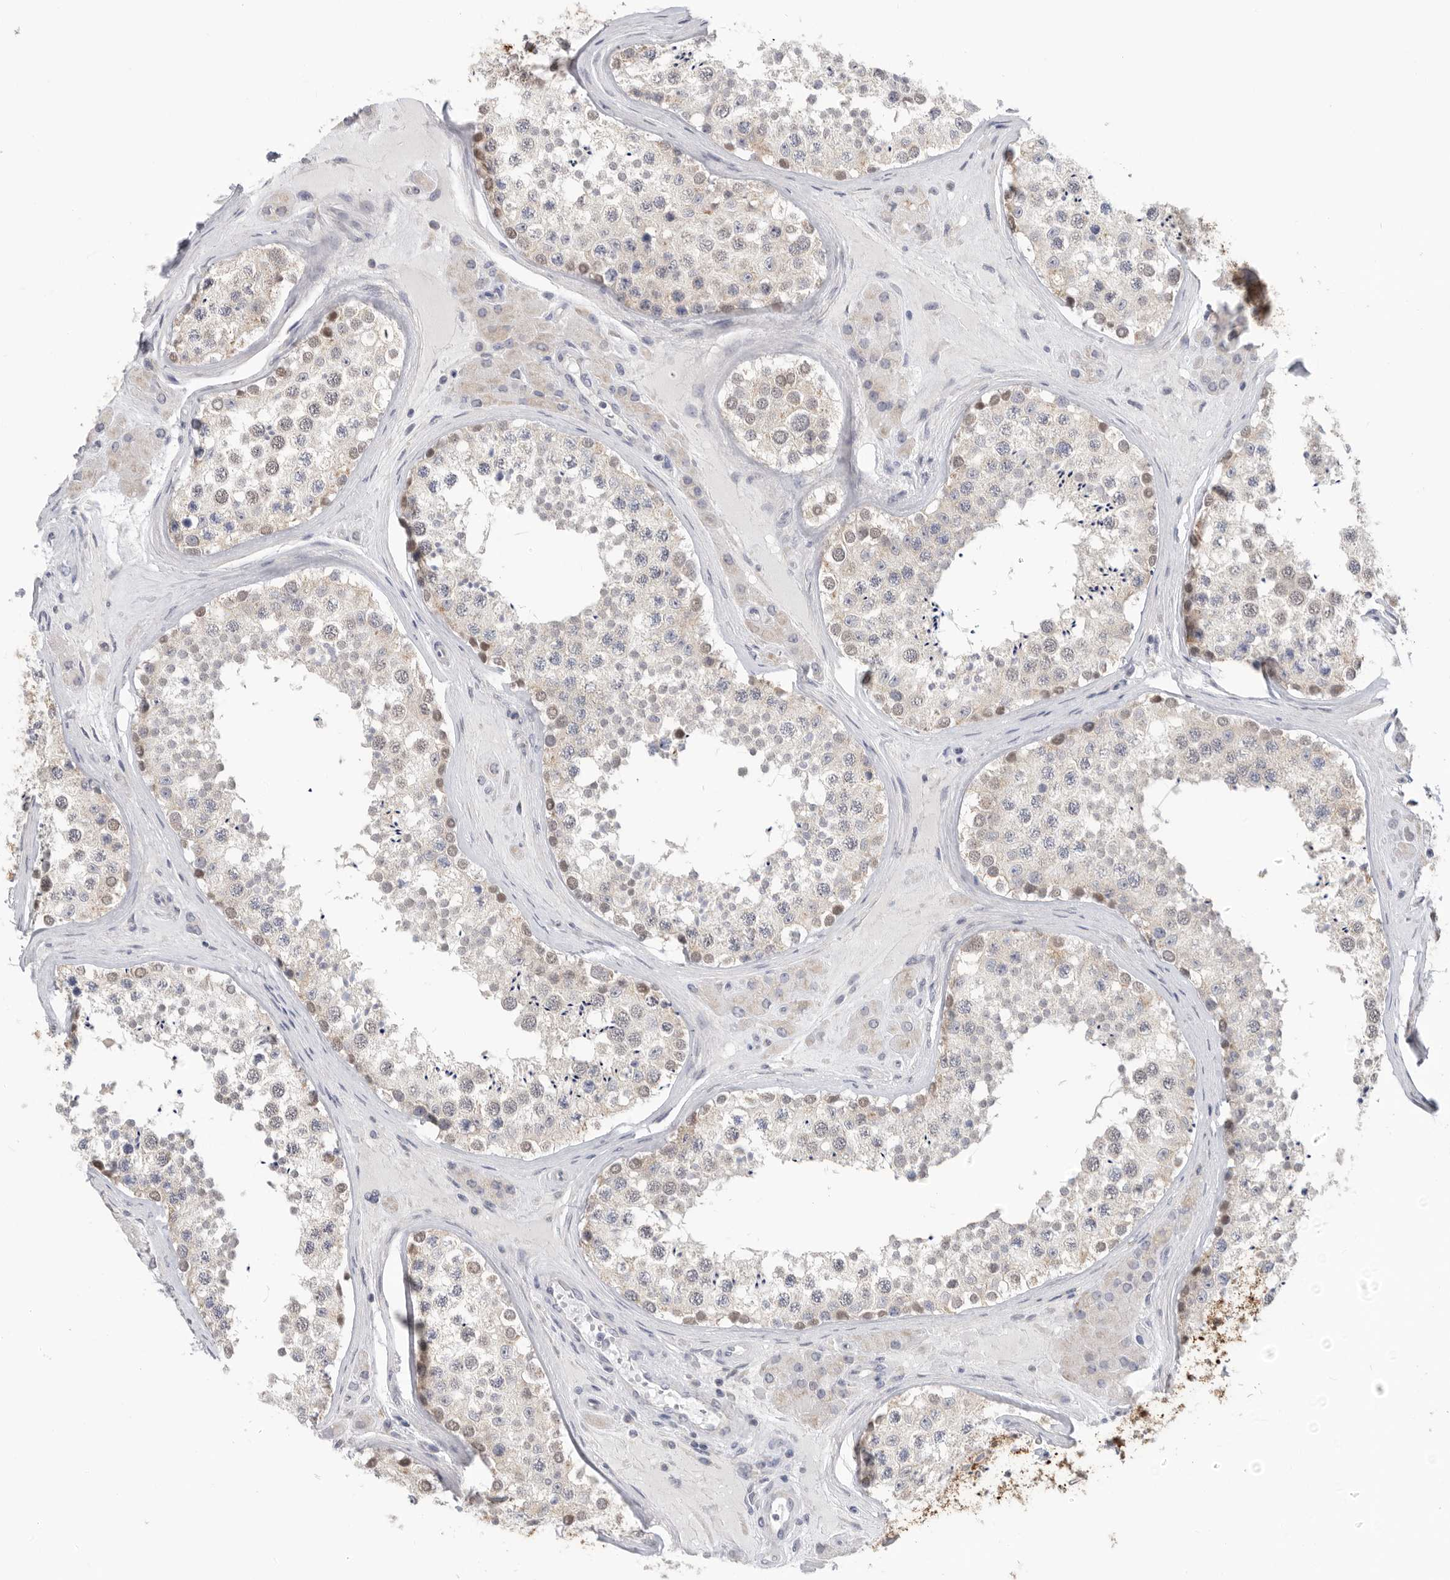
{"staining": {"intensity": "weak", "quantity": "<25%", "location": "cytoplasmic/membranous"}, "tissue": "testis", "cell_type": "Cells in seminiferous ducts", "image_type": "normal", "snomed": [{"axis": "morphology", "description": "Normal tissue, NOS"}, {"axis": "topography", "description": "Testis"}], "caption": "Immunohistochemistry (IHC) photomicrograph of unremarkable testis: testis stained with DAB exhibits no significant protein positivity in cells in seminiferous ducts.", "gene": "MTFR1L", "patient": {"sex": "male", "age": 46}}